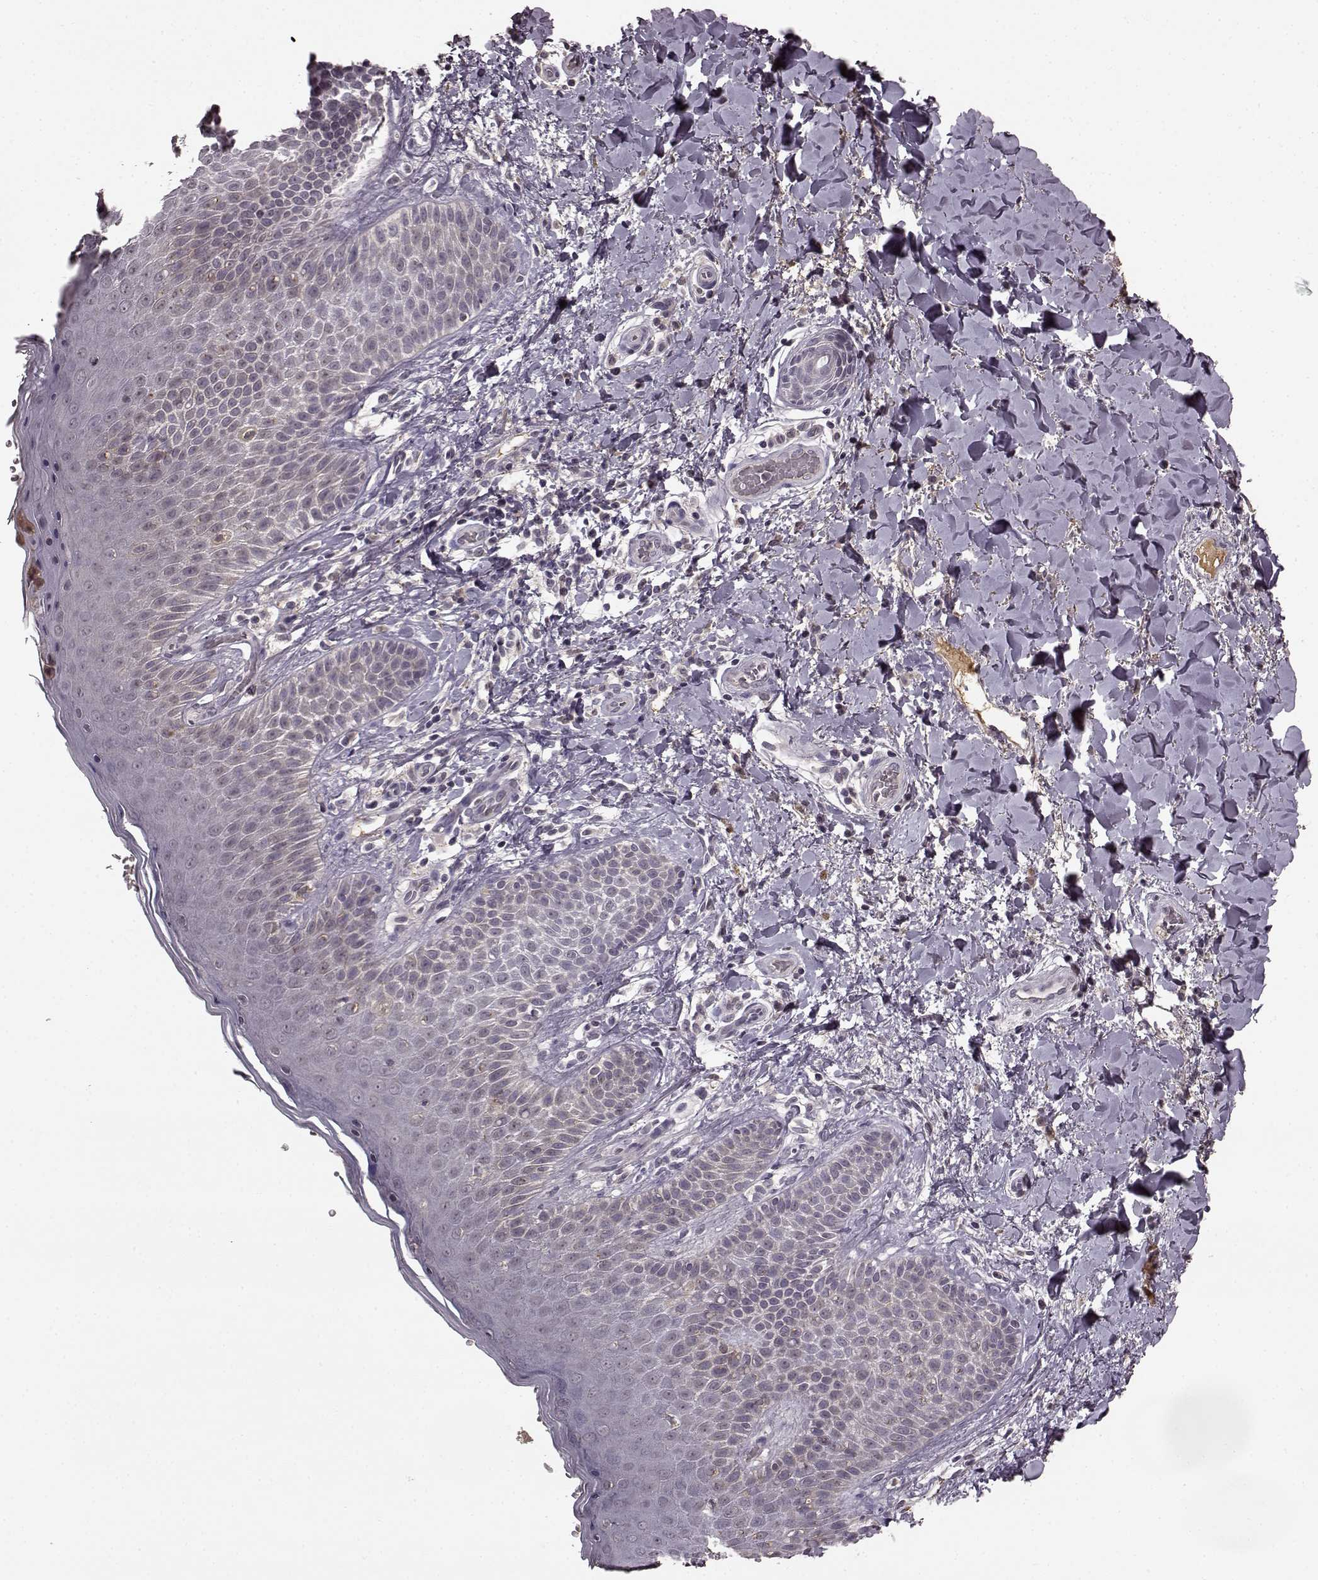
{"staining": {"intensity": "negative", "quantity": "none", "location": "none"}, "tissue": "skin", "cell_type": "Epidermal cells", "image_type": "normal", "snomed": [{"axis": "morphology", "description": "Normal tissue, NOS"}, {"axis": "topography", "description": "Anal"}], "caption": "Immunohistochemical staining of unremarkable human skin displays no significant staining in epidermal cells.", "gene": "NRL", "patient": {"sex": "male", "age": 36}}